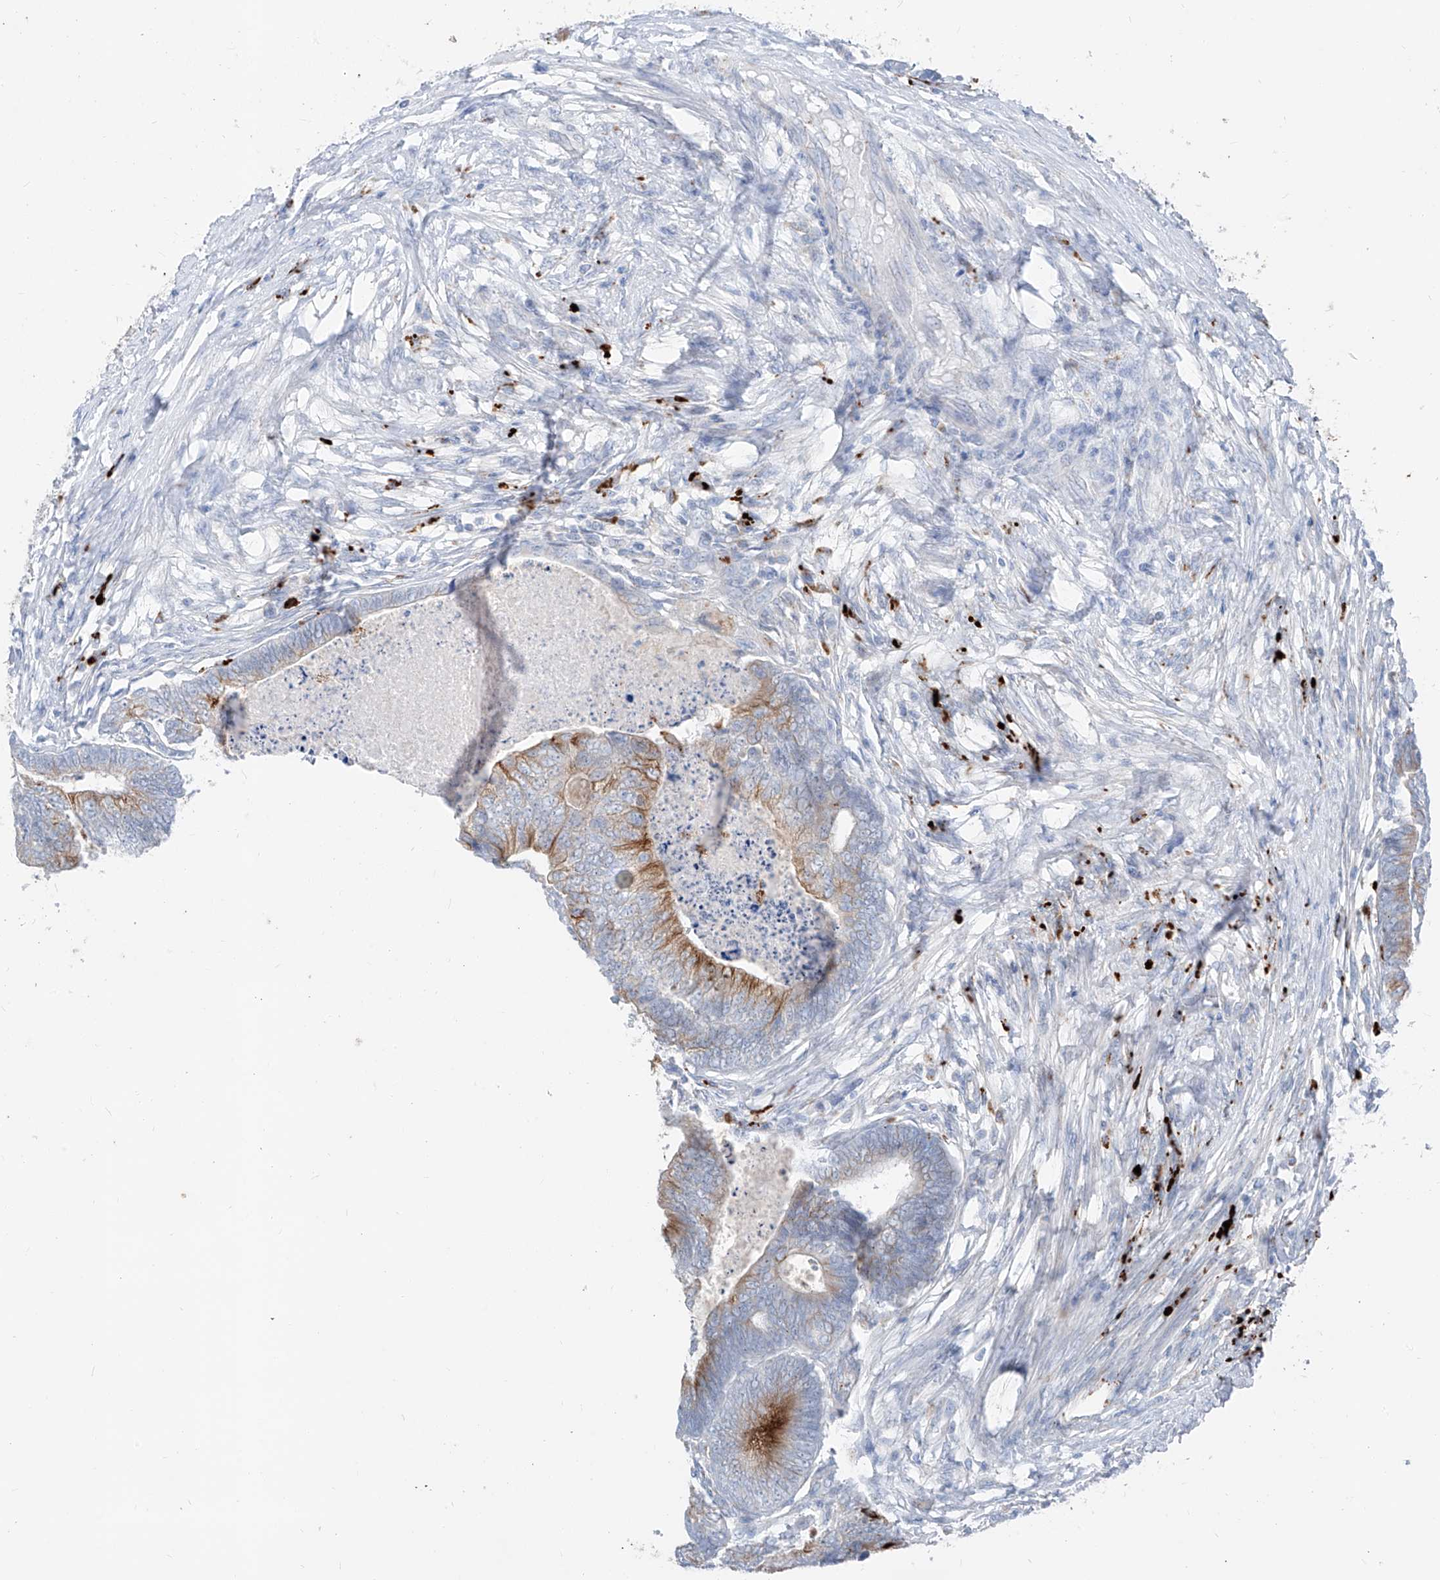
{"staining": {"intensity": "strong", "quantity": "25%-75%", "location": "cytoplasmic/membranous"}, "tissue": "colorectal cancer", "cell_type": "Tumor cells", "image_type": "cancer", "snomed": [{"axis": "morphology", "description": "Adenocarcinoma, NOS"}, {"axis": "topography", "description": "Colon"}], "caption": "Tumor cells display high levels of strong cytoplasmic/membranous staining in about 25%-75% of cells in colorectal adenocarcinoma. (brown staining indicates protein expression, while blue staining denotes nuclei).", "gene": "GPR137C", "patient": {"sex": "female", "age": 67}}